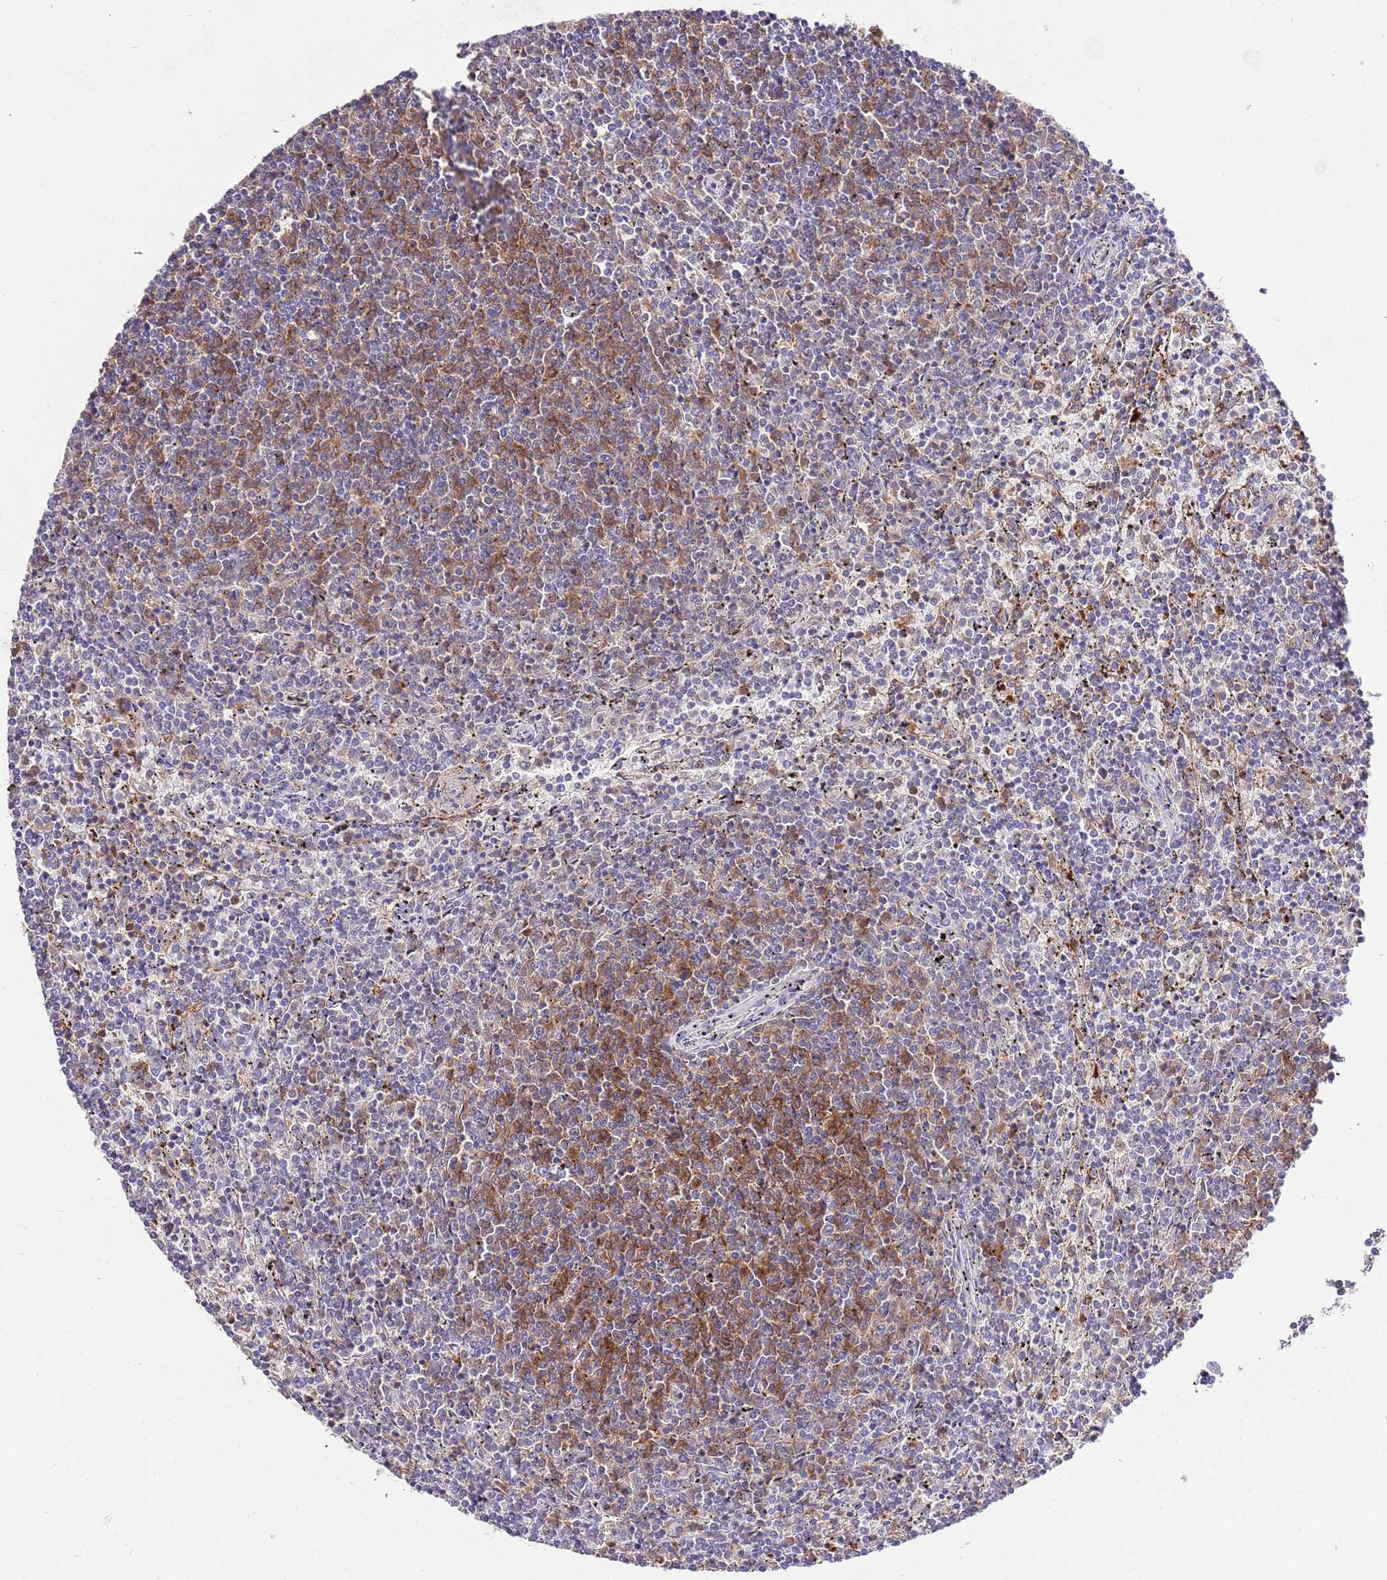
{"staining": {"intensity": "negative", "quantity": "none", "location": "none"}, "tissue": "lymphoma", "cell_type": "Tumor cells", "image_type": "cancer", "snomed": [{"axis": "morphology", "description": "Malignant lymphoma, non-Hodgkin's type, Low grade"}, {"axis": "topography", "description": "Spleen"}], "caption": "Human lymphoma stained for a protein using IHC displays no expression in tumor cells.", "gene": "EFHD1", "patient": {"sex": "female", "age": 50}}